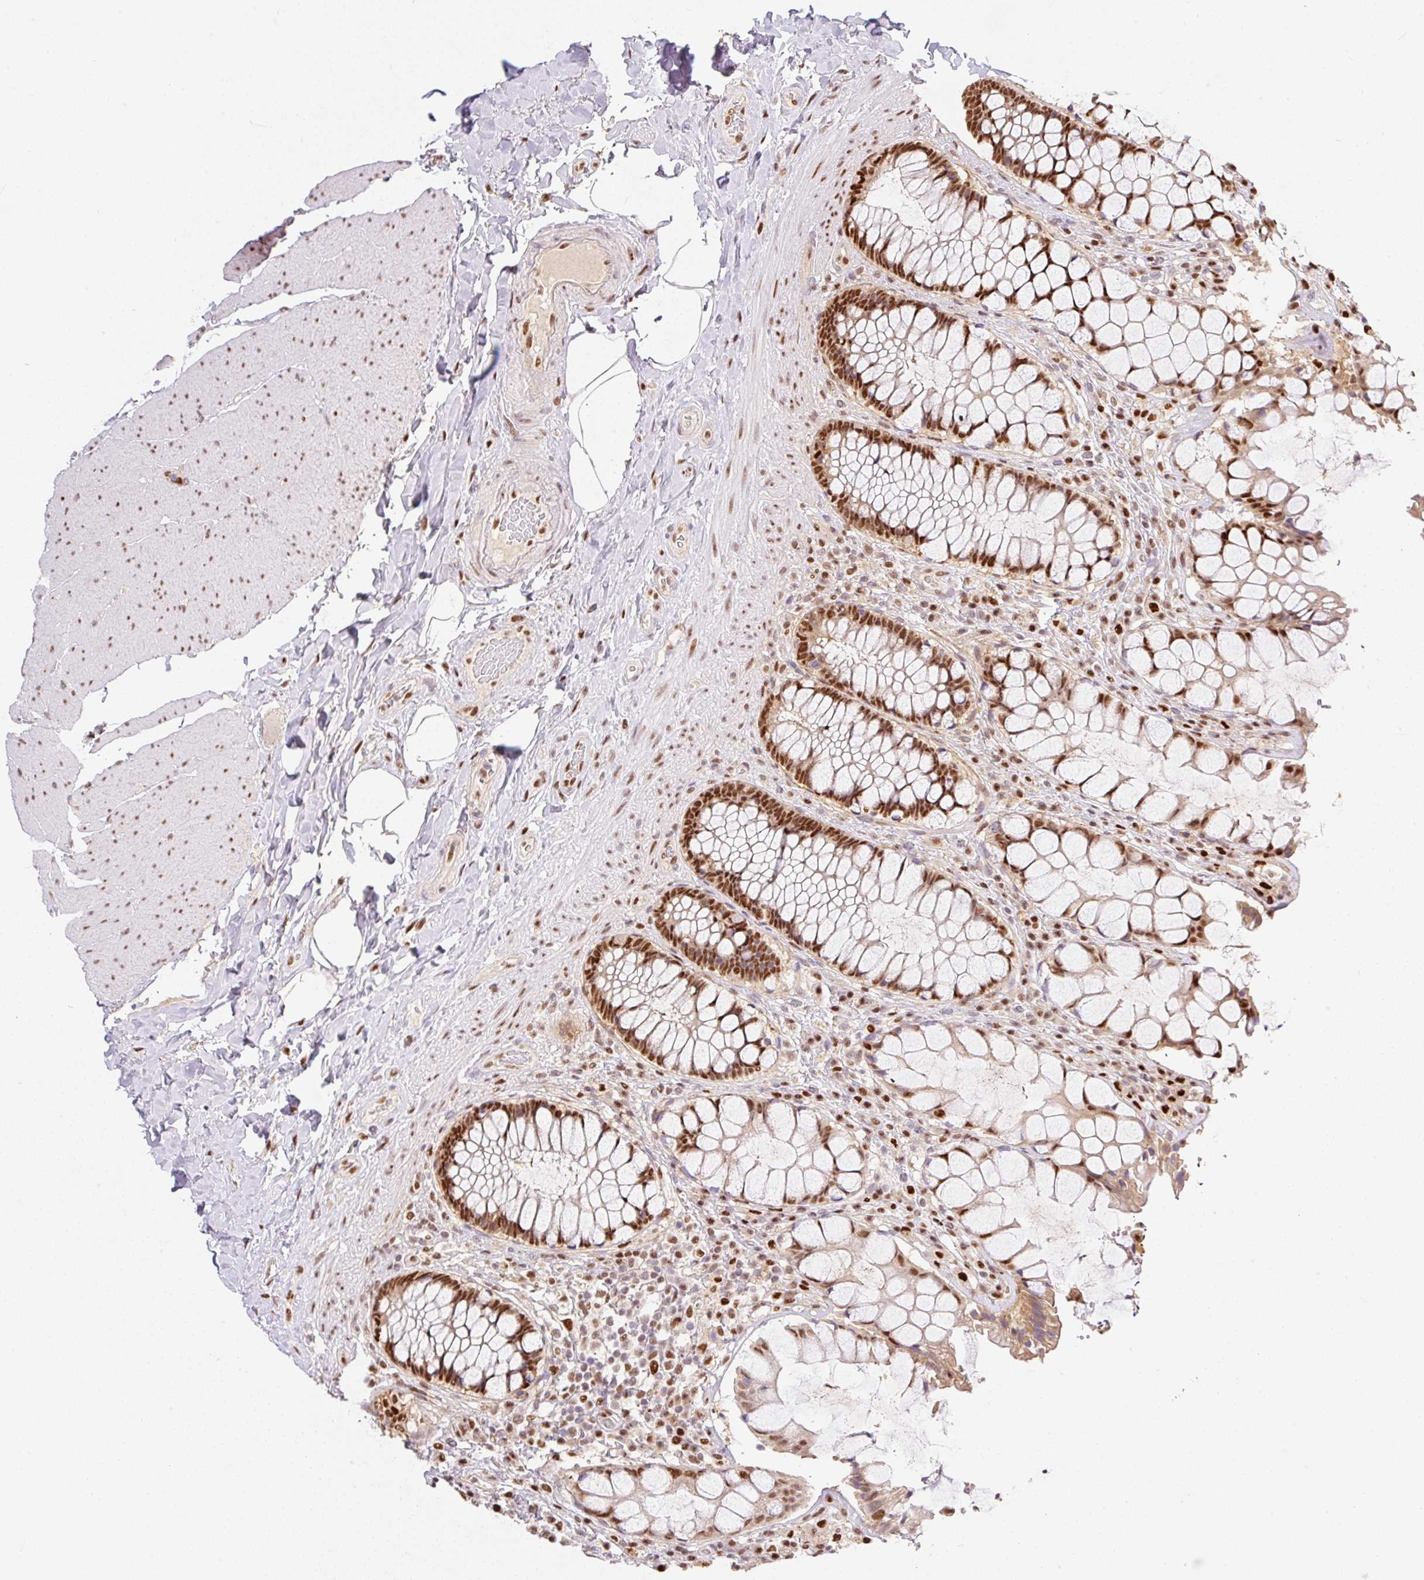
{"staining": {"intensity": "moderate", "quantity": ">75%", "location": "nuclear"}, "tissue": "rectum", "cell_type": "Glandular cells", "image_type": "normal", "snomed": [{"axis": "morphology", "description": "Normal tissue, NOS"}, {"axis": "topography", "description": "Rectum"}], "caption": "IHC image of normal rectum stained for a protein (brown), which shows medium levels of moderate nuclear positivity in about >75% of glandular cells.", "gene": "GPR139", "patient": {"sex": "female", "age": 58}}